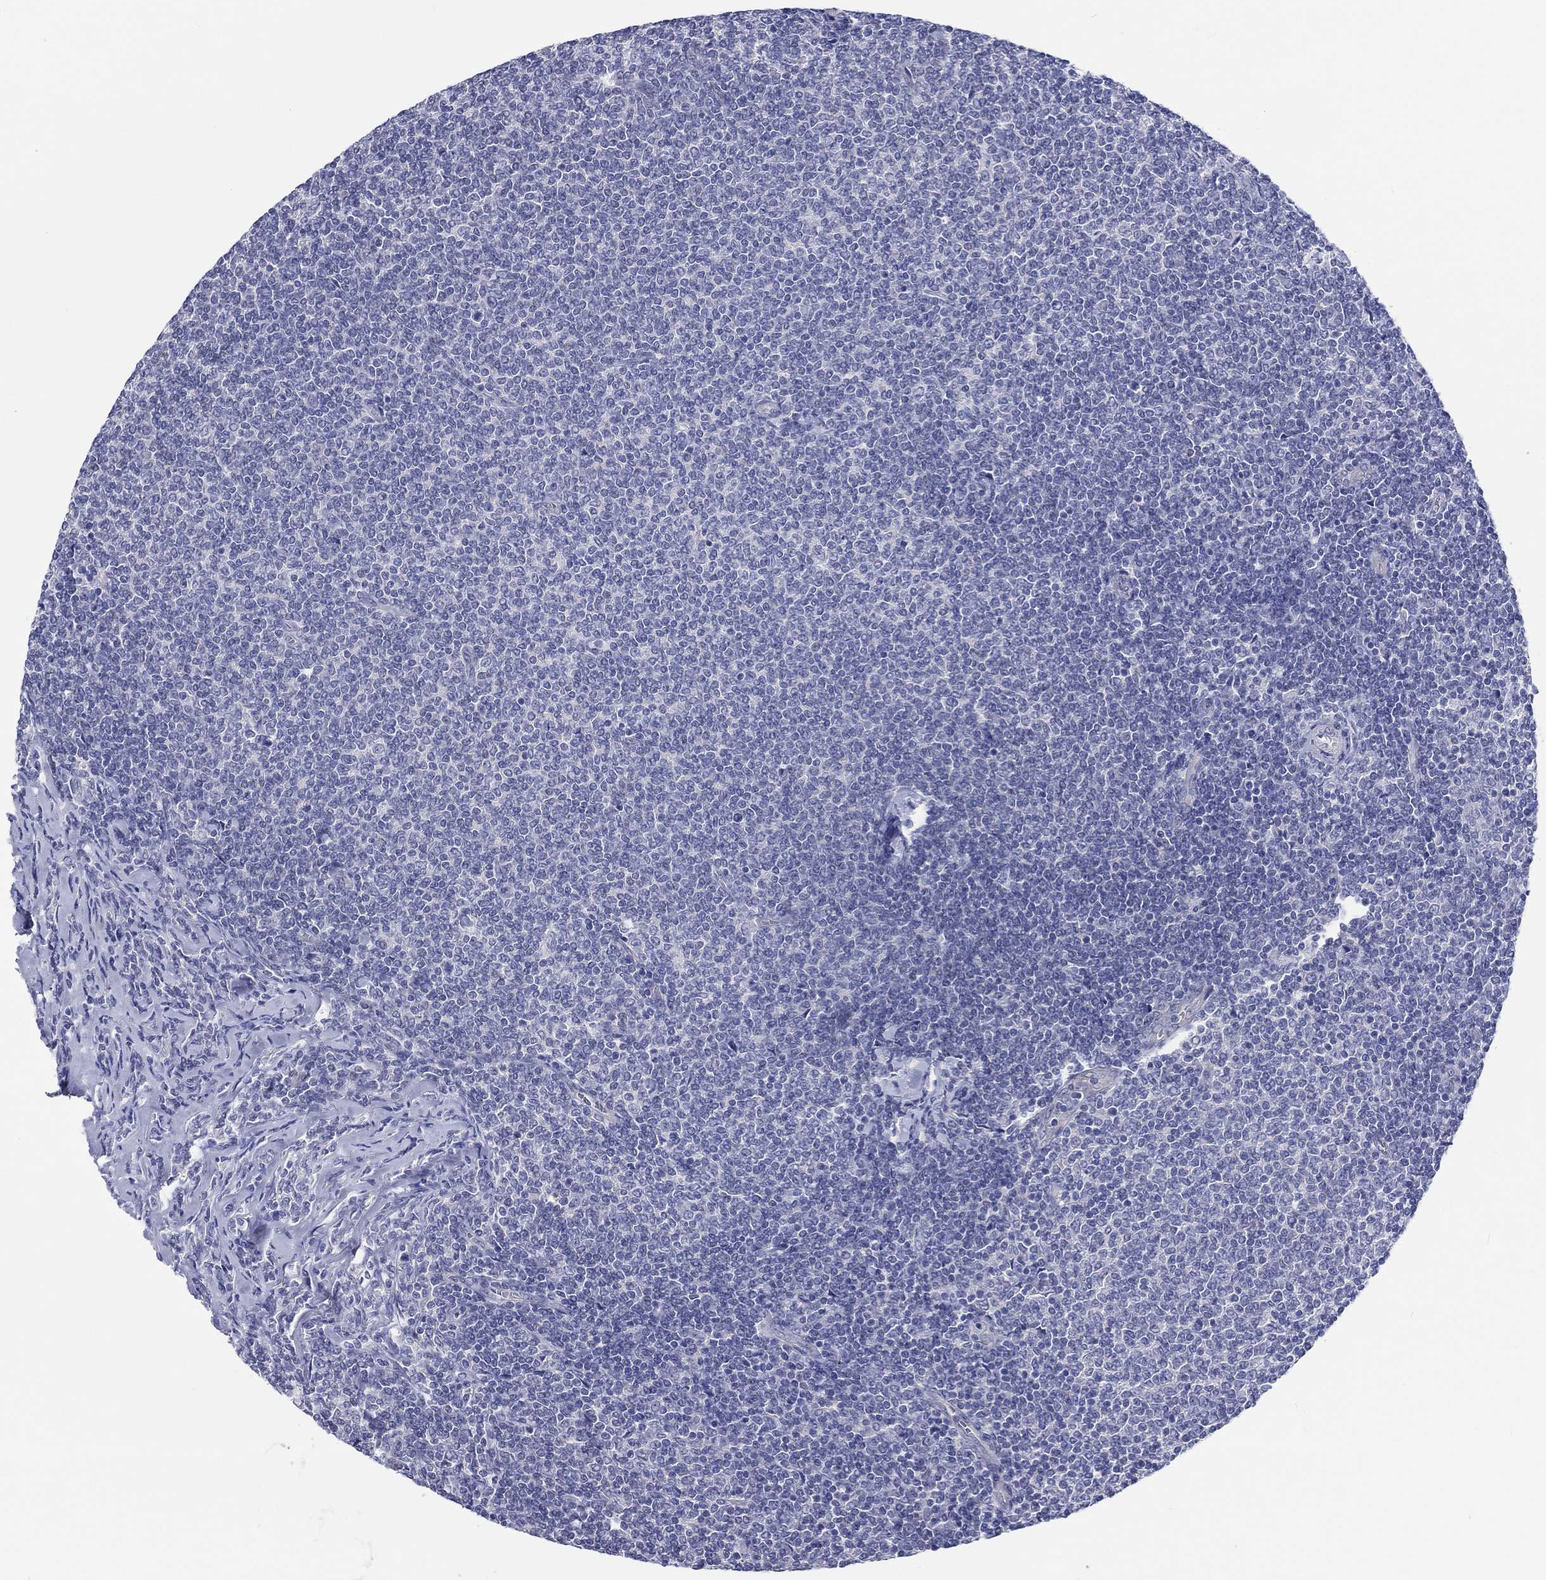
{"staining": {"intensity": "negative", "quantity": "none", "location": "none"}, "tissue": "lymphoma", "cell_type": "Tumor cells", "image_type": "cancer", "snomed": [{"axis": "morphology", "description": "Malignant lymphoma, non-Hodgkin's type, Low grade"}, {"axis": "topography", "description": "Lymph node"}], "caption": "Tumor cells are negative for brown protein staining in low-grade malignant lymphoma, non-Hodgkin's type.", "gene": "CRYGD", "patient": {"sex": "male", "age": 52}}